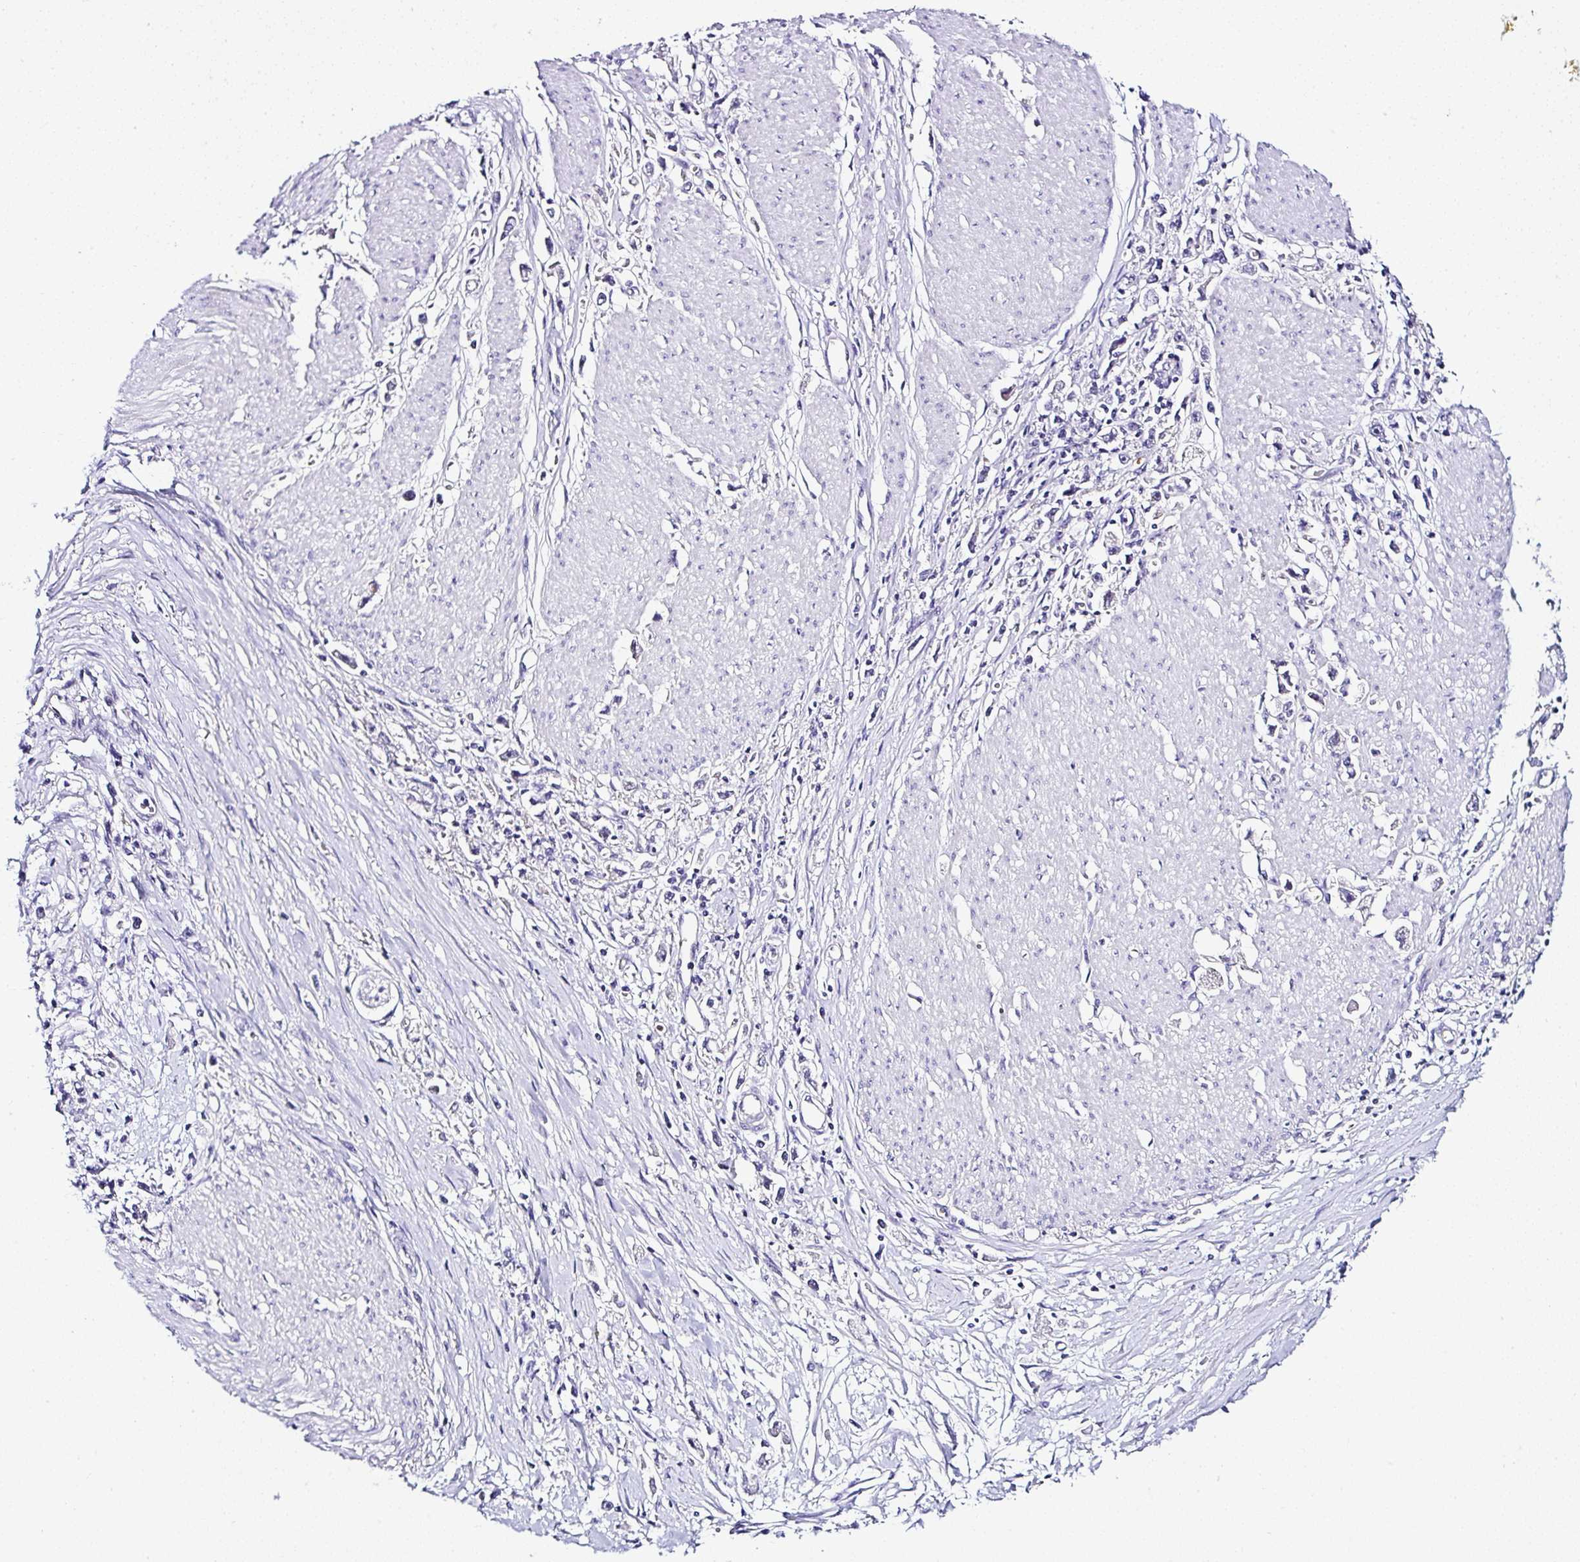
{"staining": {"intensity": "negative", "quantity": "none", "location": "none"}, "tissue": "stomach cancer", "cell_type": "Tumor cells", "image_type": "cancer", "snomed": [{"axis": "morphology", "description": "Adenocarcinoma, NOS"}, {"axis": "topography", "description": "Stomach"}], "caption": "Histopathology image shows no protein expression in tumor cells of stomach cancer tissue.", "gene": "DEPDC5", "patient": {"sex": "female", "age": 59}}